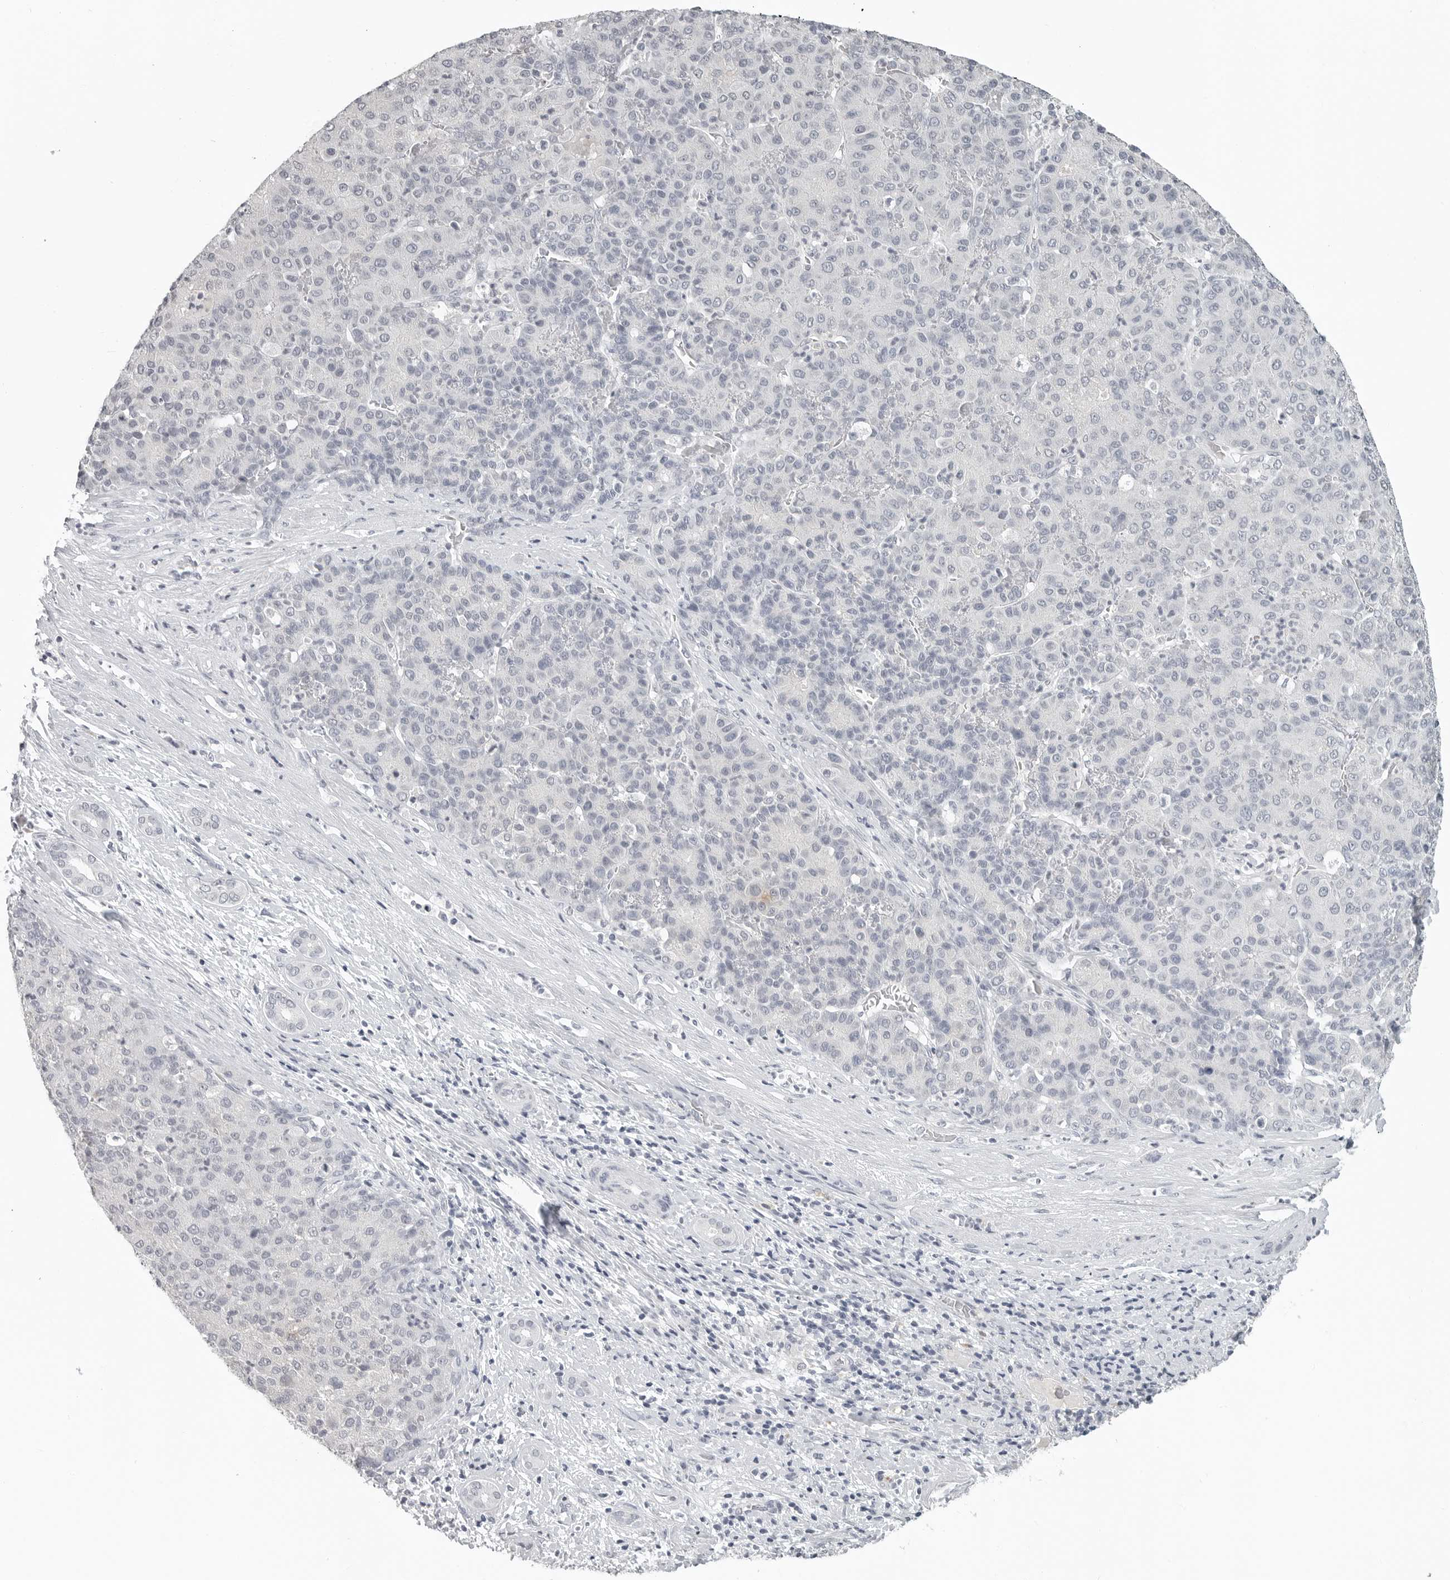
{"staining": {"intensity": "negative", "quantity": "none", "location": "none"}, "tissue": "liver cancer", "cell_type": "Tumor cells", "image_type": "cancer", "snomed": [{"axis": "morphology", "description": "Carcinoma, Hepatocellular, NOS"}, {"axis": "topography", "description": "Liver"}], "caption": "High magnification brightfield microscopy of hepatocellular carcinoma (liver) stained with DAB (brown) and counterstained with hematoxylin (blue): tumor cells show no significant expression.", "gene": "BPIFA1", "patient": {"sex": "male", "age": 65}}